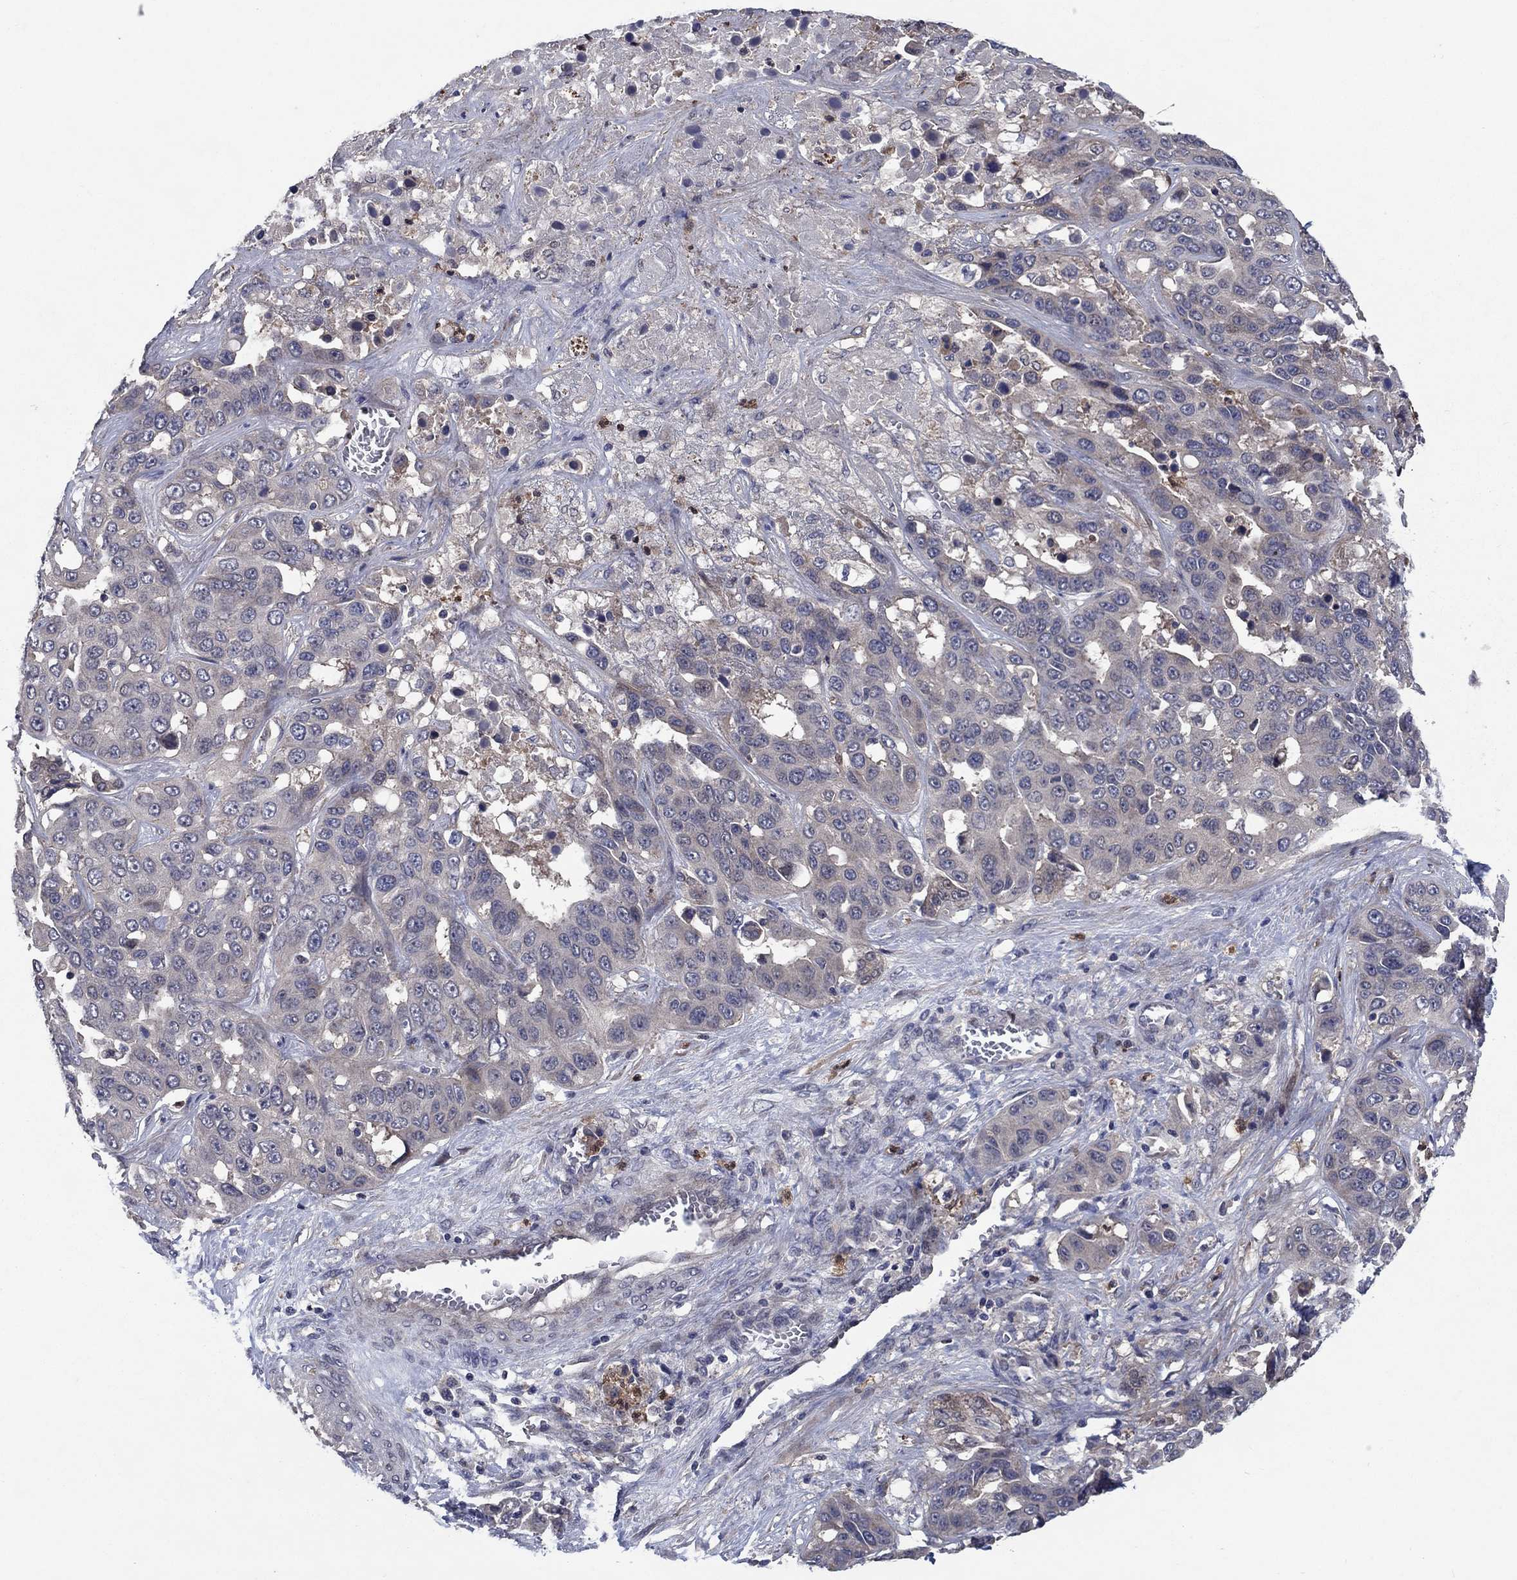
{"staining": {"intensity": "weak", "quantity": "<25%", "location": "cytoplasmic/membranous"}, "tissue": "liver cancer", "cell_type": "Tumor cells", "image_type": "cancer", "snomed": [{"axis": "morphology", "description": "Cholangiocarcinoma"}, {"axis": "topography", "description": "Liver"}], "caption": "An IHC image of cholangiocarcinoma (liver) is shown. There is no staining in tumor cells of cholangiocarcinoma (liver).", "gene": "MSRB1", "patient": {"sex": "female", "age": 52}}